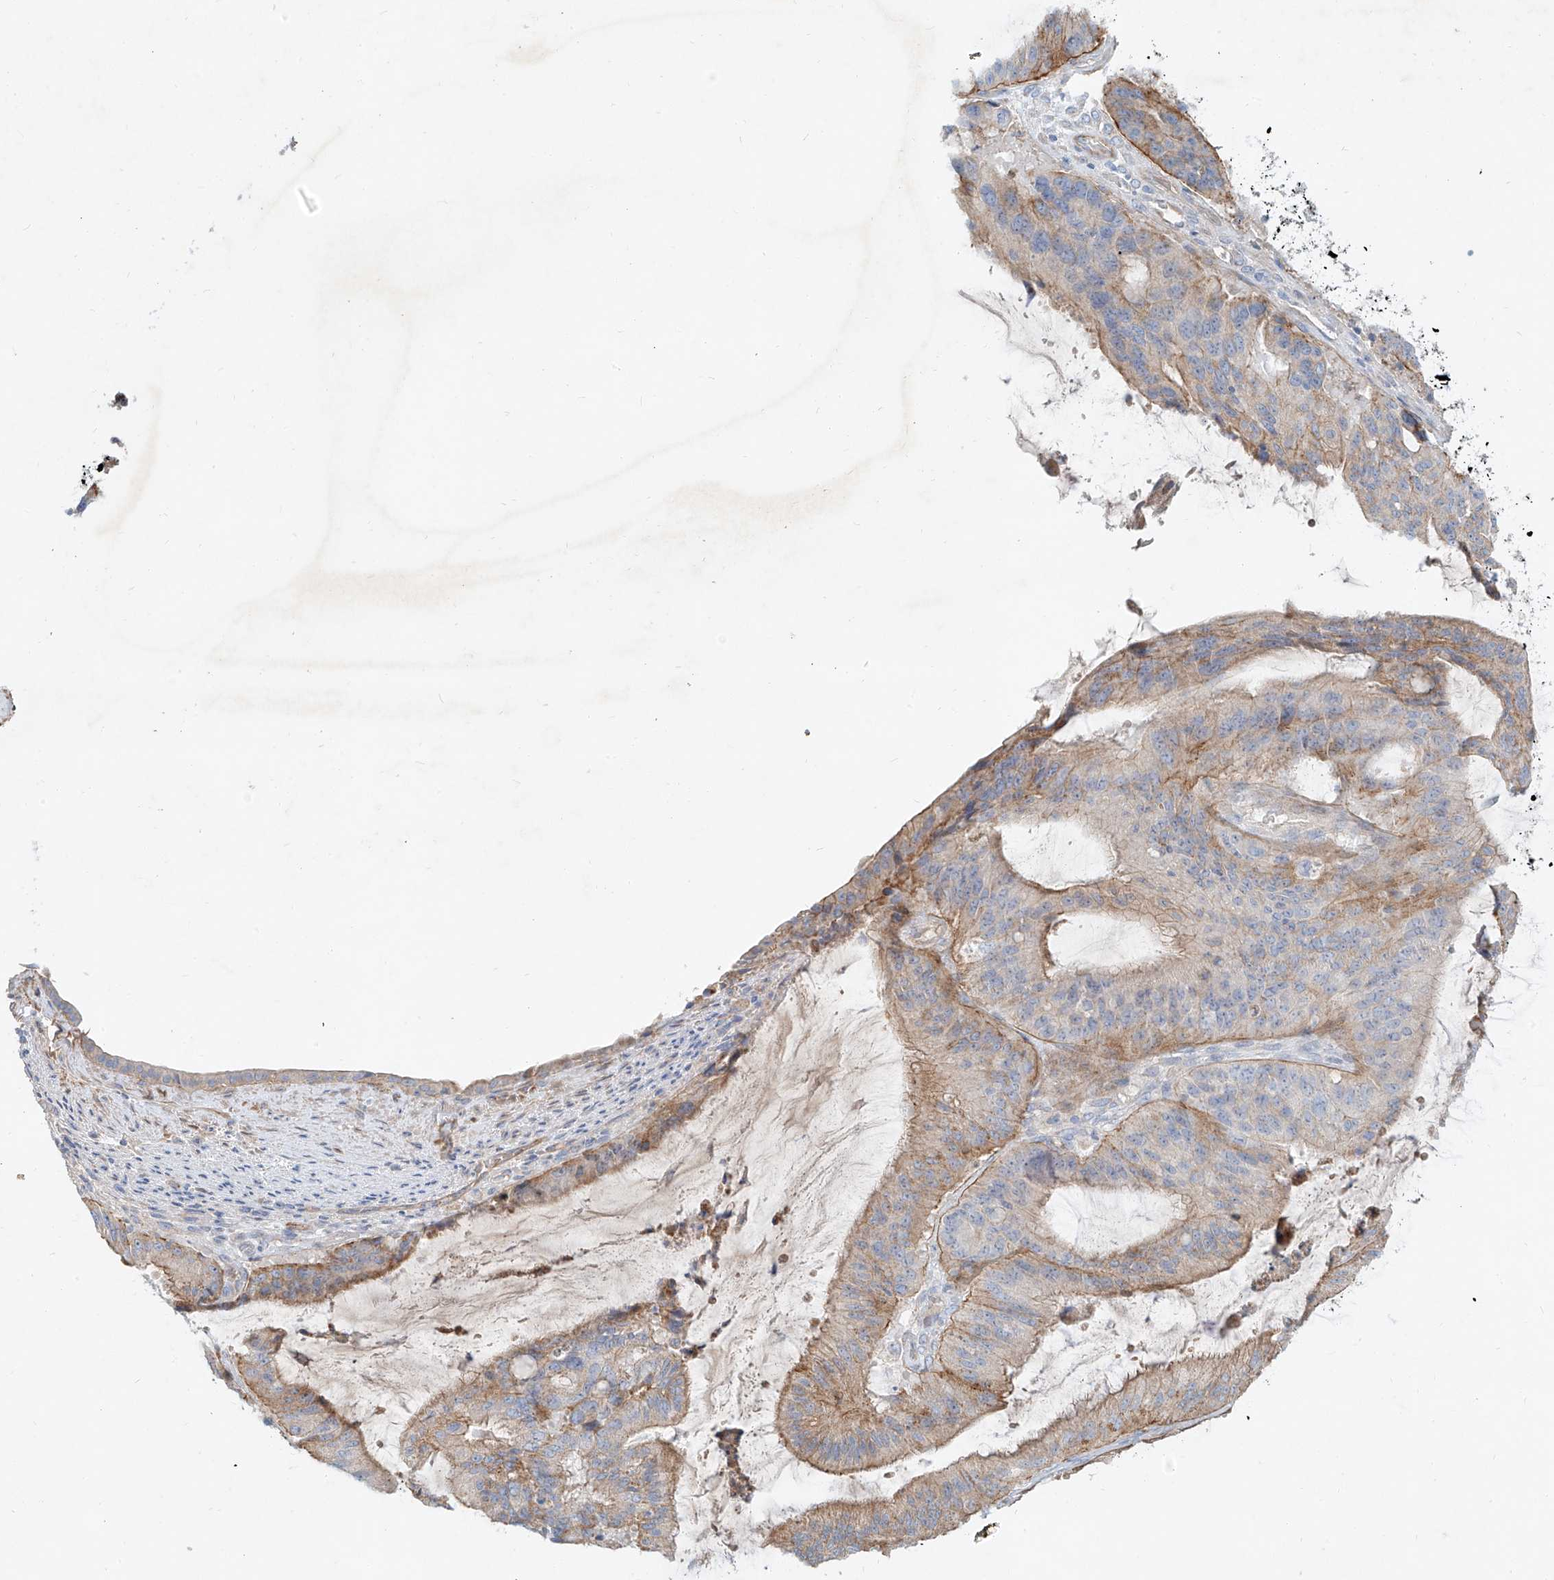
{"staining": {"intensity": "moderate", "quantity": "25%-75%", "location": "cytoplasmic/membranous"}, "tissue": "liver cancer", "cell_type": "Tumor cells", "image_type": "cancer", "snomed": [{"axis": "morphology", "description": "Normal tissue, NOS"}, {"axis": "morphology", "description": "Cholangiocarcinoma"}, {"axis": "topography", "description": "Liver"}, {"axis": "topography", "description": "Peripheral nerve tissue"}], "caption": "IHC photomicrograph of neoplastic tissue: cholangiocarcinoma (liver) stained using immunohistochemistry (IHC) shows medium levels of moderate protein expression localized specifically in the cytoplasmic/membranous of tumor cells, appearing as a cytoplasmic/membranous brown color.", "gene": "AJM1", "patient": {"sex": "female", "age": 73}}